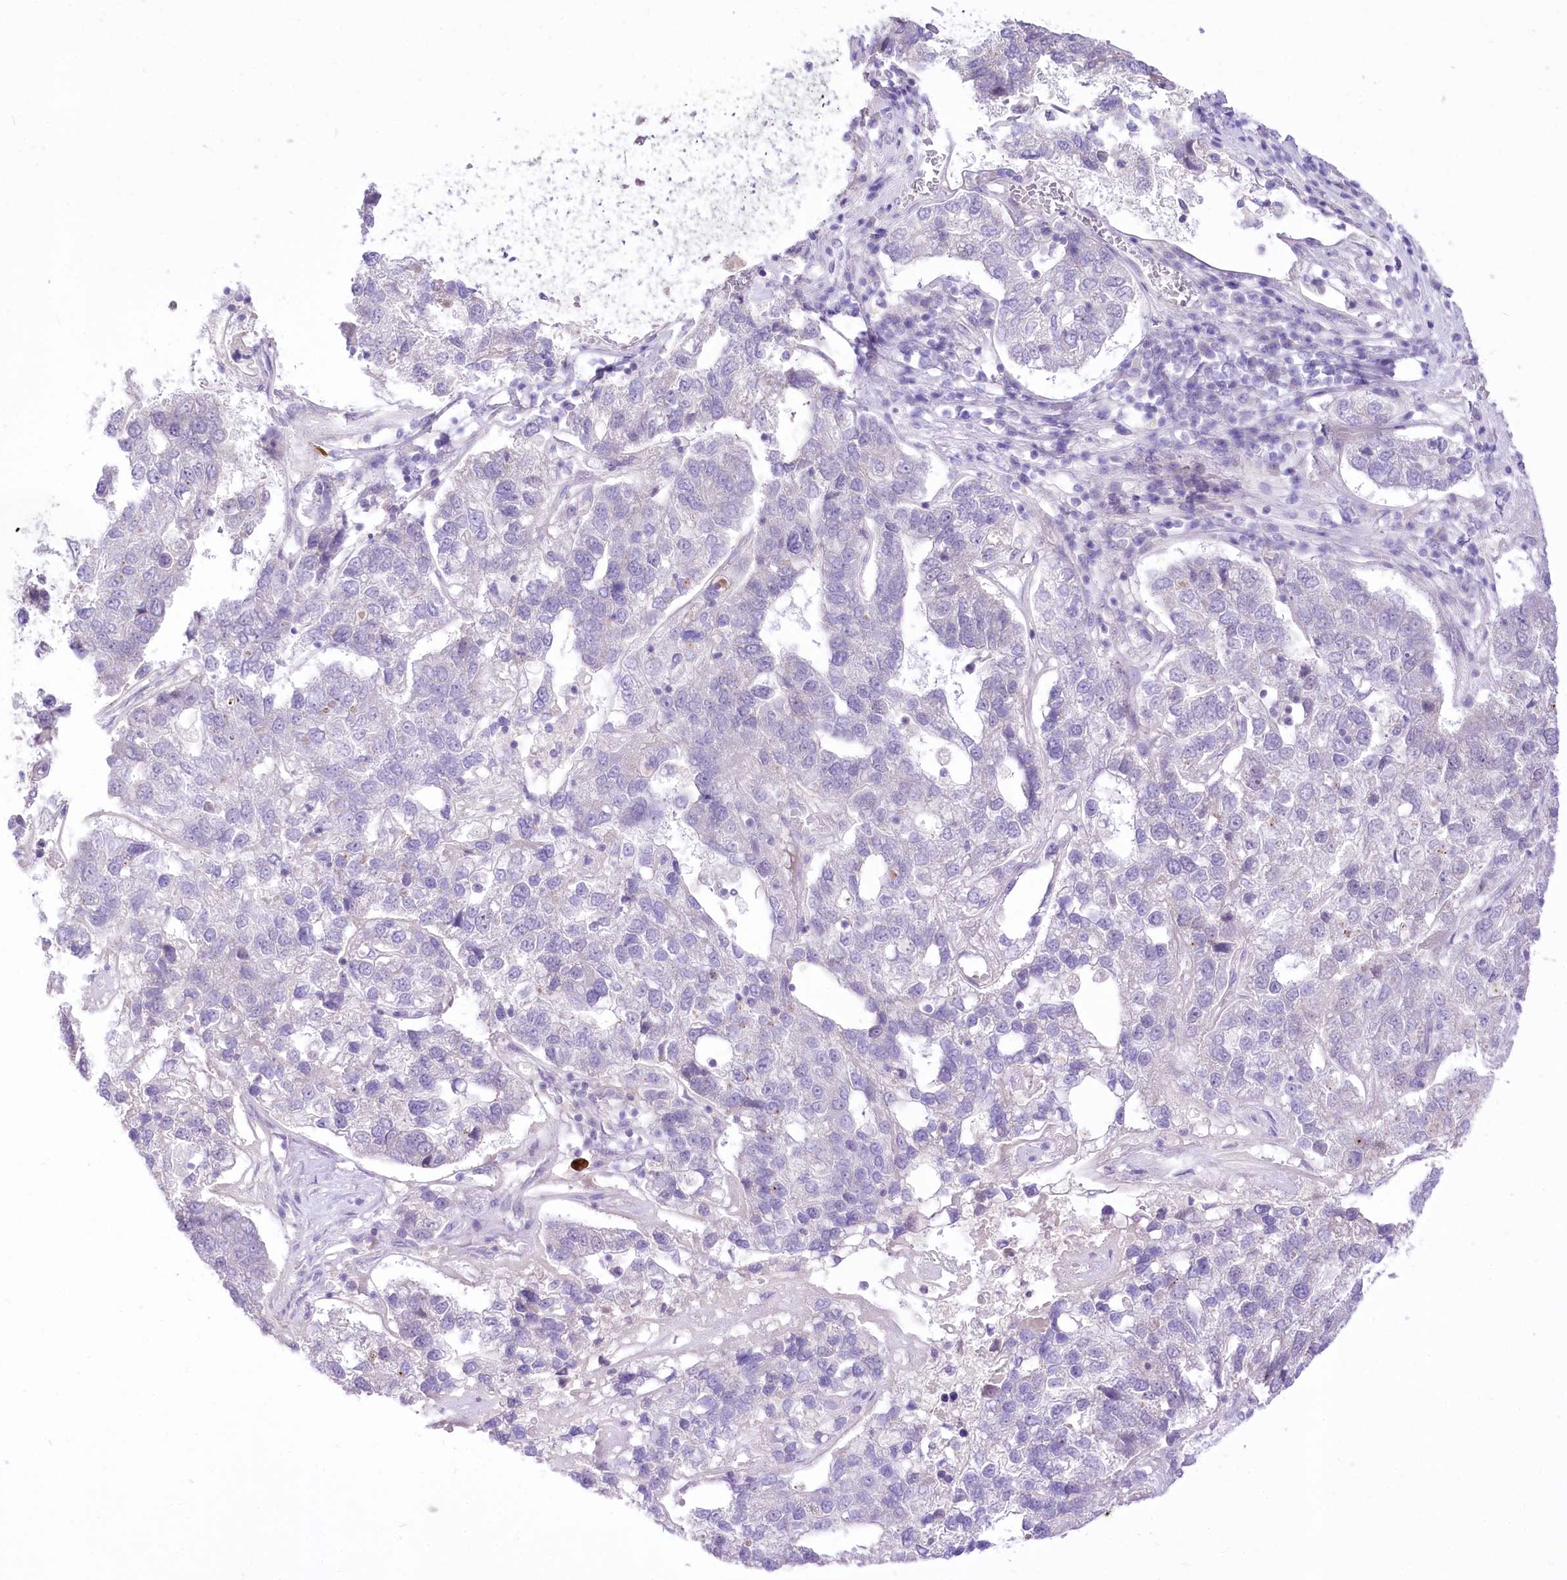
{"staining": {"intensity": "negative", "quantity": "none", "location": "none"}, "tissue": "pancreatic cancer", "cell_type": "Tumor cells", "image_type": "cancer", "snomed": [{"axis": "morphology", "description": "Adenocarcinoma, NOS"}, {"axis": "topography", "description": "Pancreas"}], "caption": "Immunohistochemistry (IHC) micrograph of neoplastic tissue: pancreatic cancer (adenocarcinoma) stained with DAB (3,3'-diaminobenzidine) displays no significant protein expression in tumor cells.", "gene": "HELT", "patient": {"sex": "female", "age": 61}}